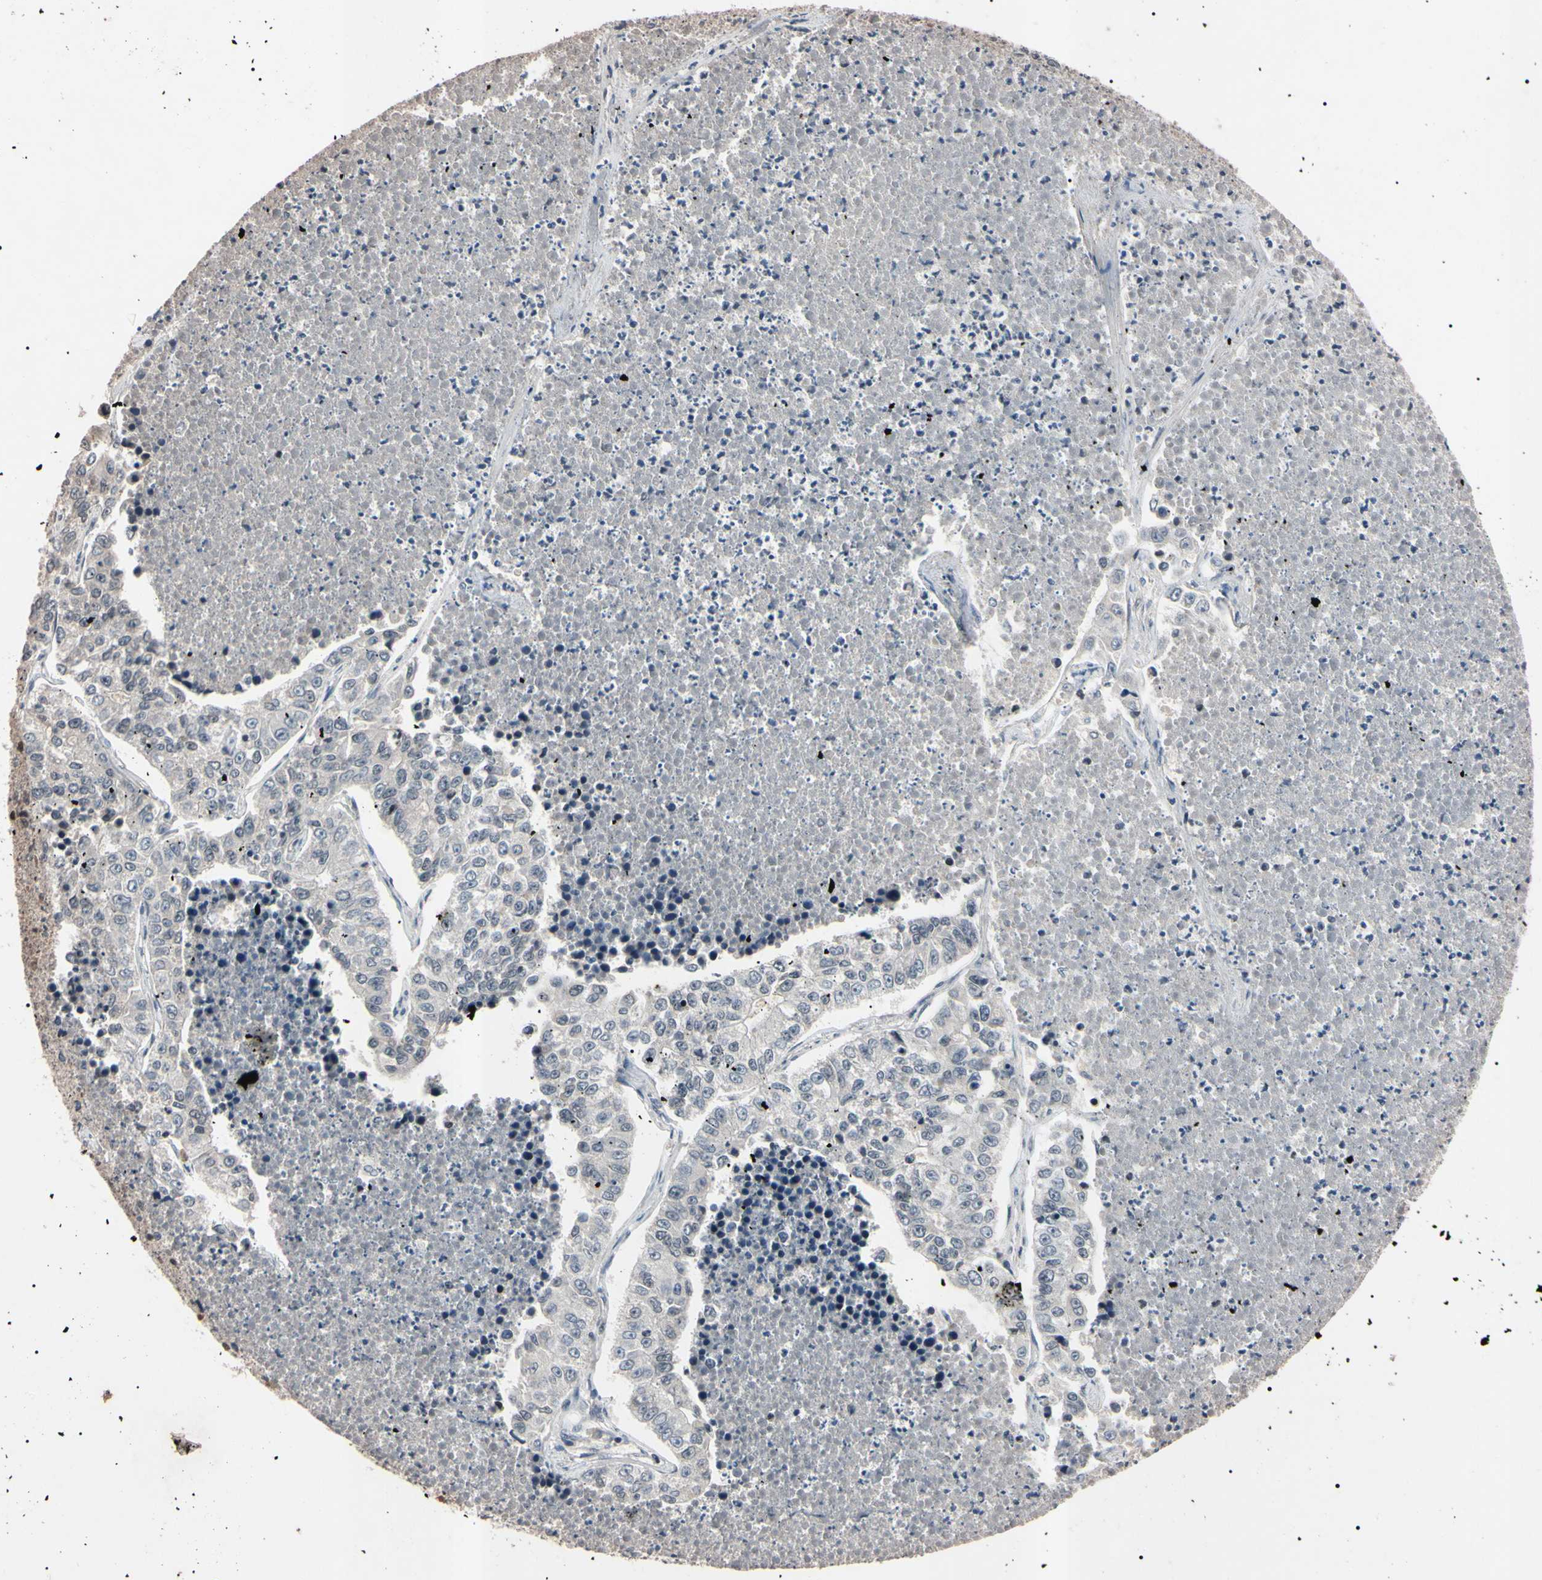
{"staining": {"intensity": "negative", "quantity": "none", "location": "none"}, "tissue": "lung cancer", "cell_type": "Tumor cells", "image_type": "cancer", "snomed": [{"axis": "morphology", "description": "Adenocarcinoma, NOS"}, {"axis": "topography", "description": "Lung"}], "caption": "A high-resolution photomicrograph shows IHC staining of lung cancer (adenocarcinoma), which reveals no significant positivity in tumor cells.", "gene": "YY1", "patient": {"sex": "male", "age": 49}}